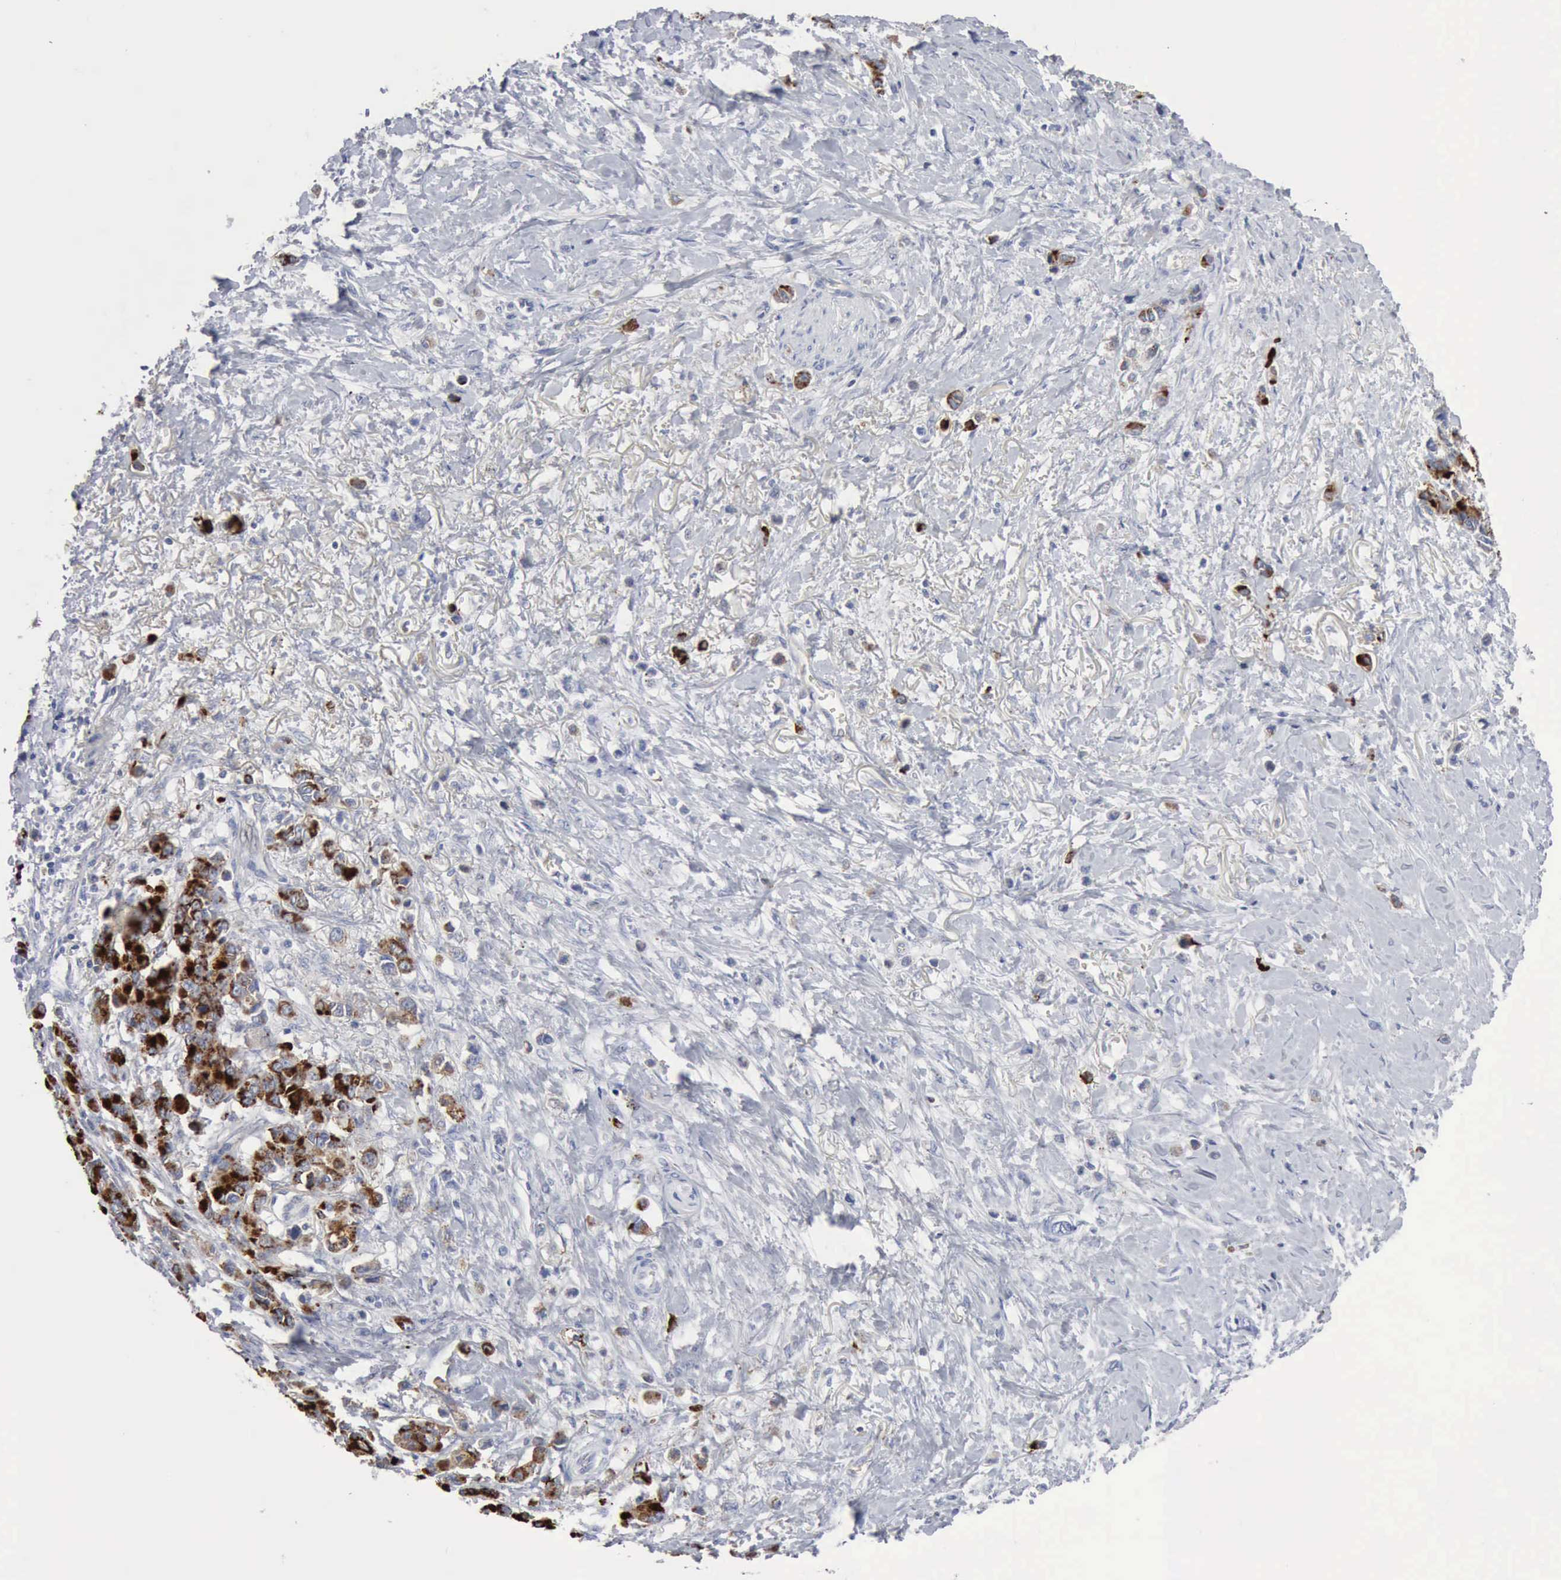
{"staining": {"intensity": "strong", "quantity": "<25%", "location": "cytoplasmic/membranous"}, "tissue": "stomach cancer", "cell_type": "Tumor cells", "image_type": "cancer", "snomed": [{"axis": "morphology", "description": "Adenocarcinoma, NOS"}, {"axis": "topography", "description": "Stomach"}], "caption": "Immunohistochemical staining of human stomach cancer demonstrates medium levels of strong cytoplasmic/membranous protein staining in approximately <25% of tumor cells.", "gene": "C4BPA", "patient": {"sex": "male", "age": 78}}